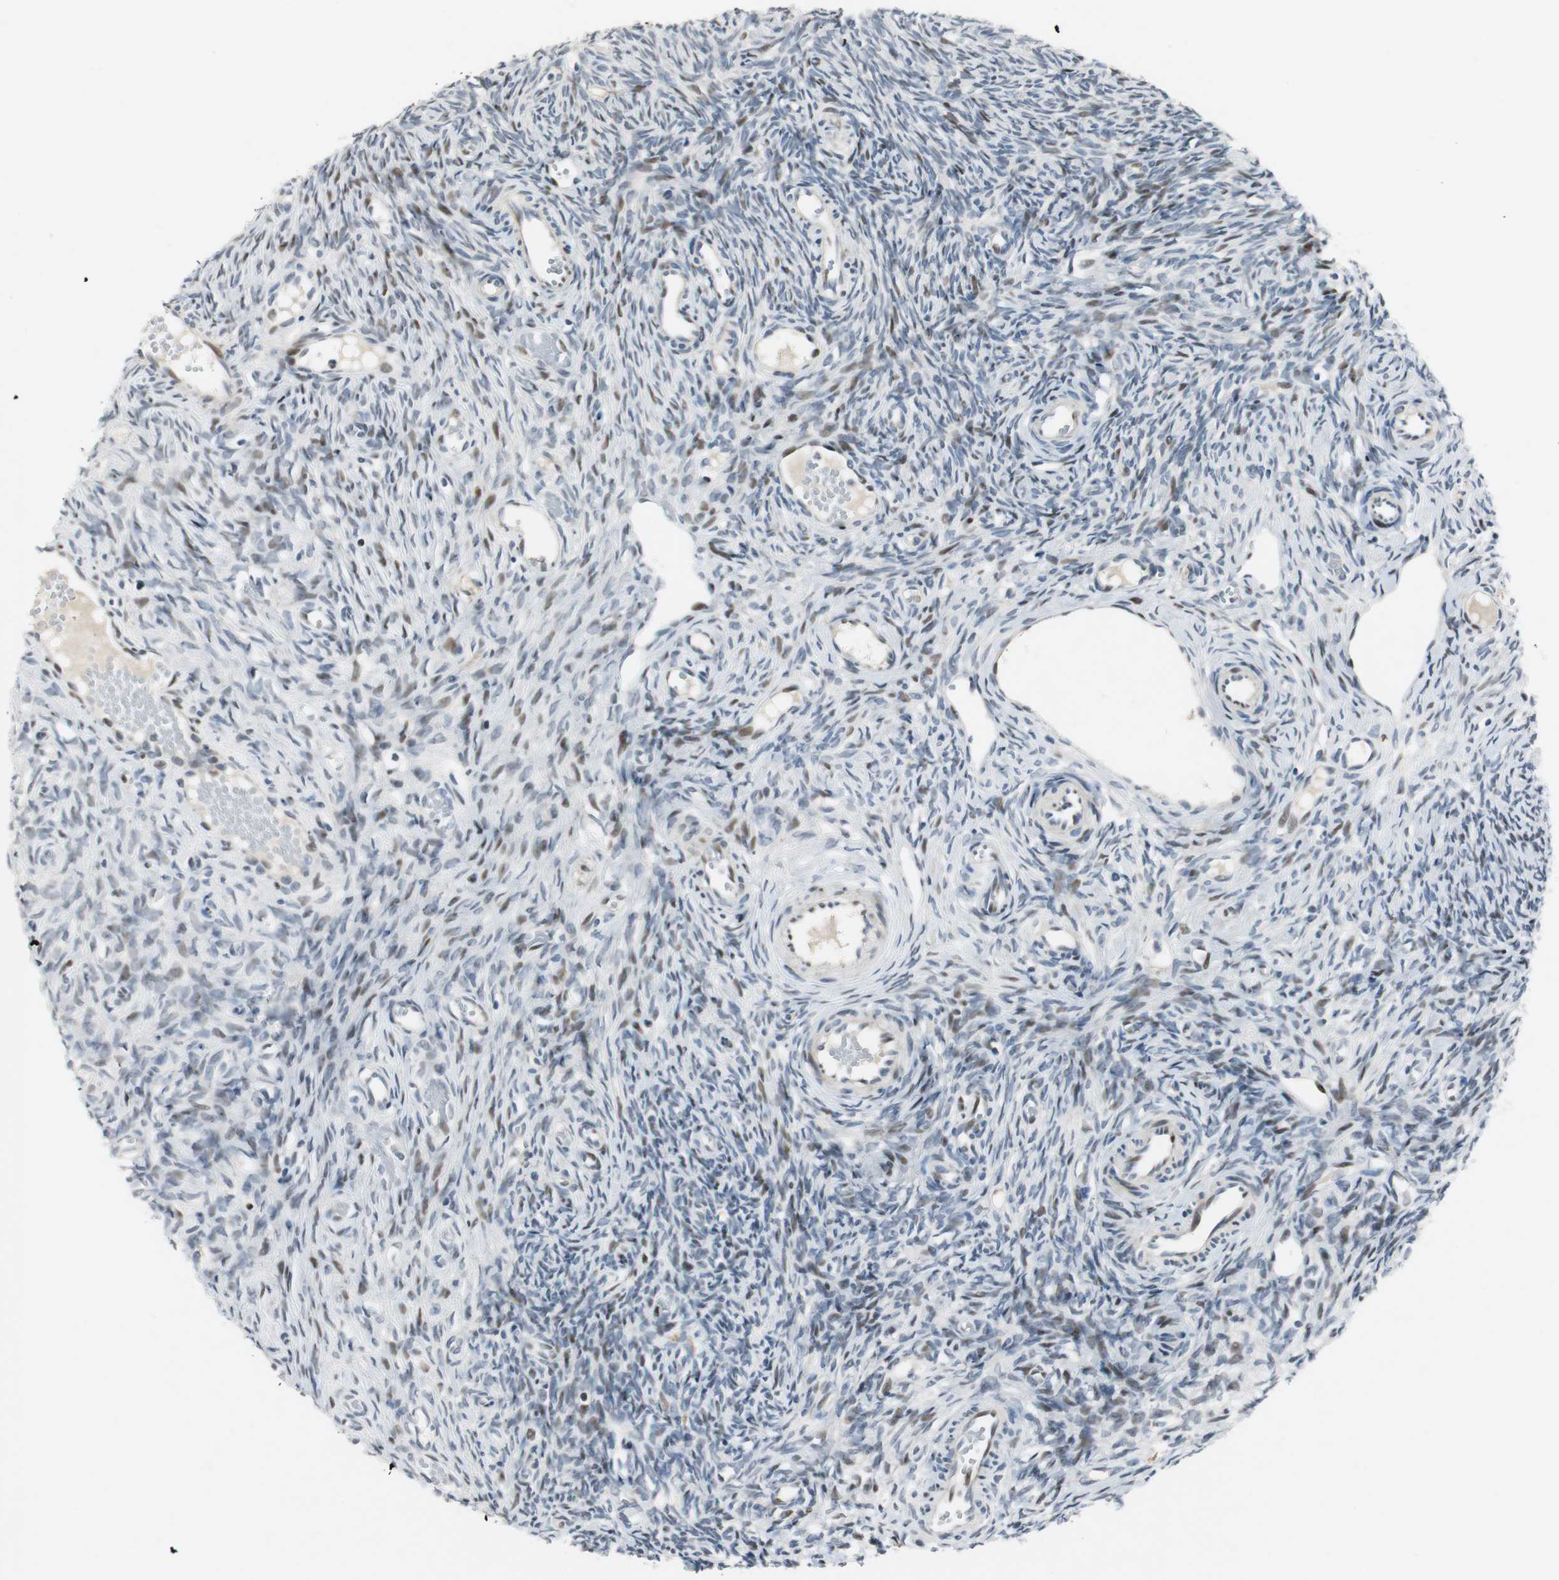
{"staining": {"intensity": "weak", "quantity": "<25%", "location": "nuclear"}, "tissue": "ovary", "cell_type": "Ovarian stroma cells", "image_type": "normal", "snomed": [{"axis": "morphology", "description": "Normal tissue, NOS"}, {"axis": "topography", "description": "Ovary"}], "caption": "IHC of unremarkable ovary shows no staining in ovarian stroma cells.", "gene": "AJUBA", "patient": {"sex": "female", "age": 35}}